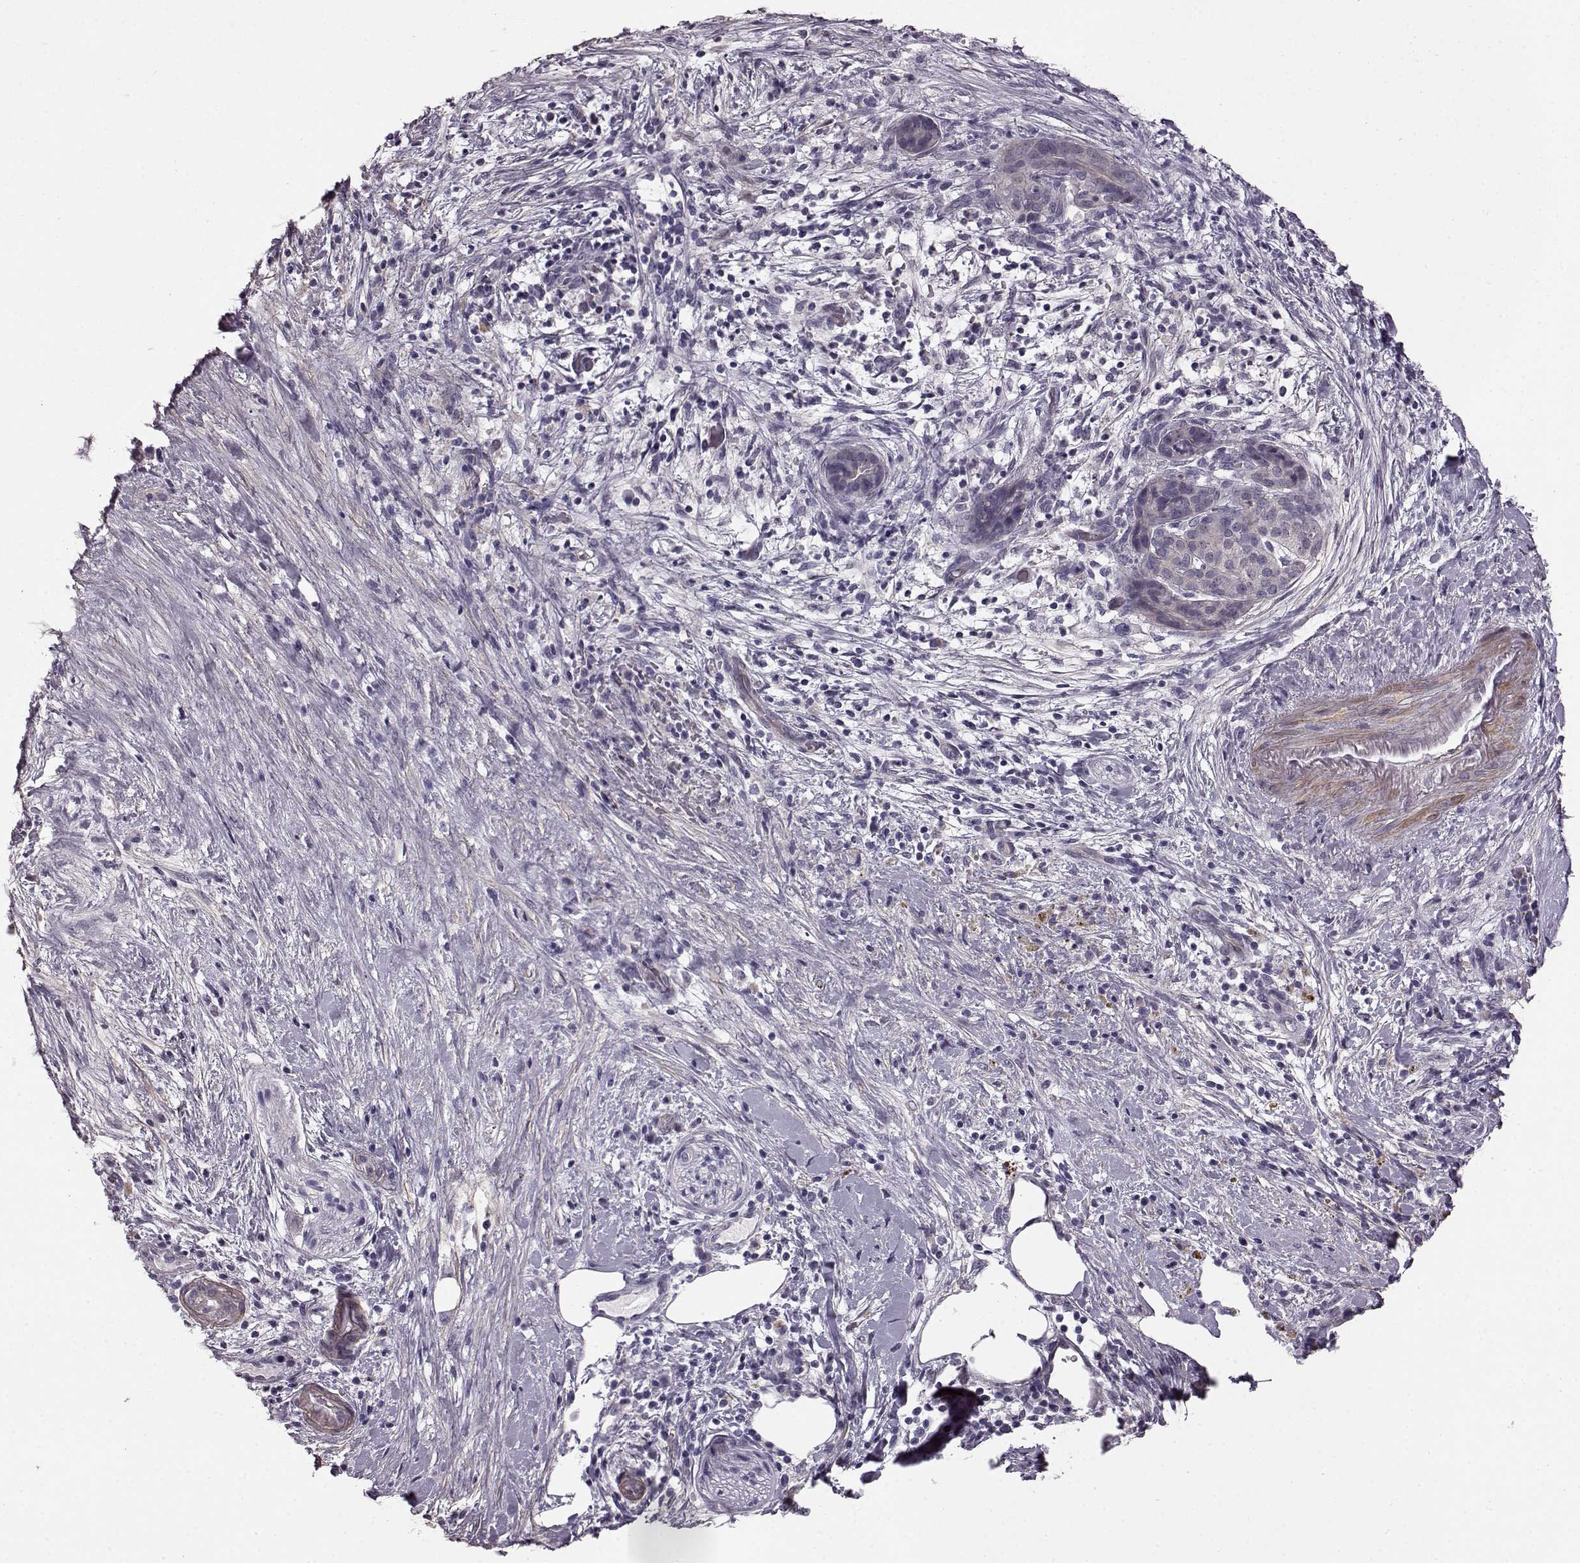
{"staining": {"intensity": "negative", "quantity": "none", "location": "none"}, "tissue": "pancreatic cancer", "cell_type": "Tumor cells", "image_type": "cancer", "snomed": [{"axis": "morphology", "description": "Adenocarcinoma, NOS"}, {"axis": "topography", "description": "Pancreas"}], "caption": "DAB (3,3'-diaminobenzidine) immunohistochemical staining of human pancreatic adenocarcinoma reveals no significant positivity in tumor cells. (Immunohistochemistry (ihc), brightfield microscopy, high magnification).", "gene": "SLCO3A1", "patient": {"sex": "male", "age": 44}}